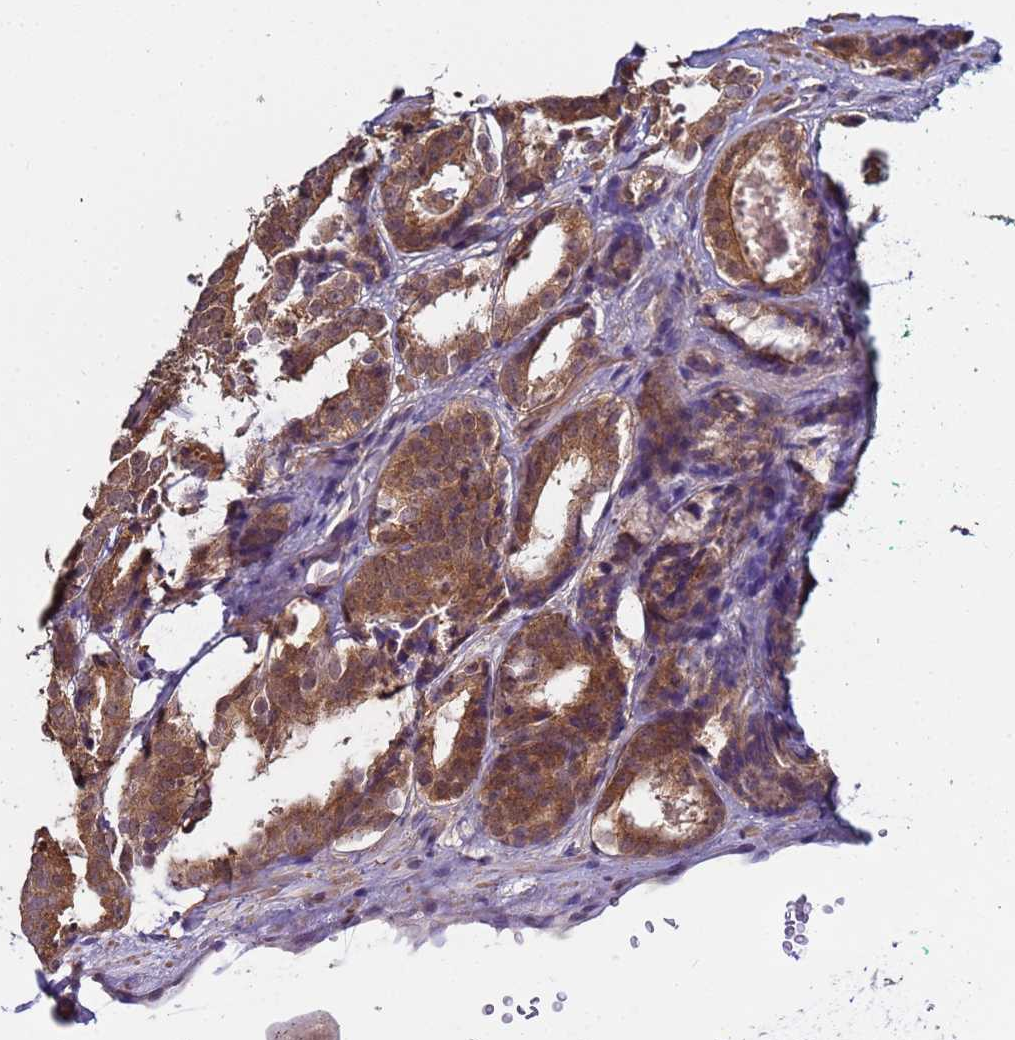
{"staining": {"intensity": "moderate", "quantity": ">75%", "location": "cytoplasmic/membranous"}, "tissue": "prostate cancer", "cell_type": "Tumor cells", "image_type": "cancer", "snomed": [{"axis": "morphology", "description": "Adenocarcinoma, High grade"}, {"axis": "topography", "description": "Prostate"}], "caption": "This image demonstrates immunohistochemistry staining of prostate cancer, with medium moderate cytoplasmic/membranous expression in about >75% of tumor cells.", "gene": "NAXE", "patient": {"sex": "male", "age": 57}}